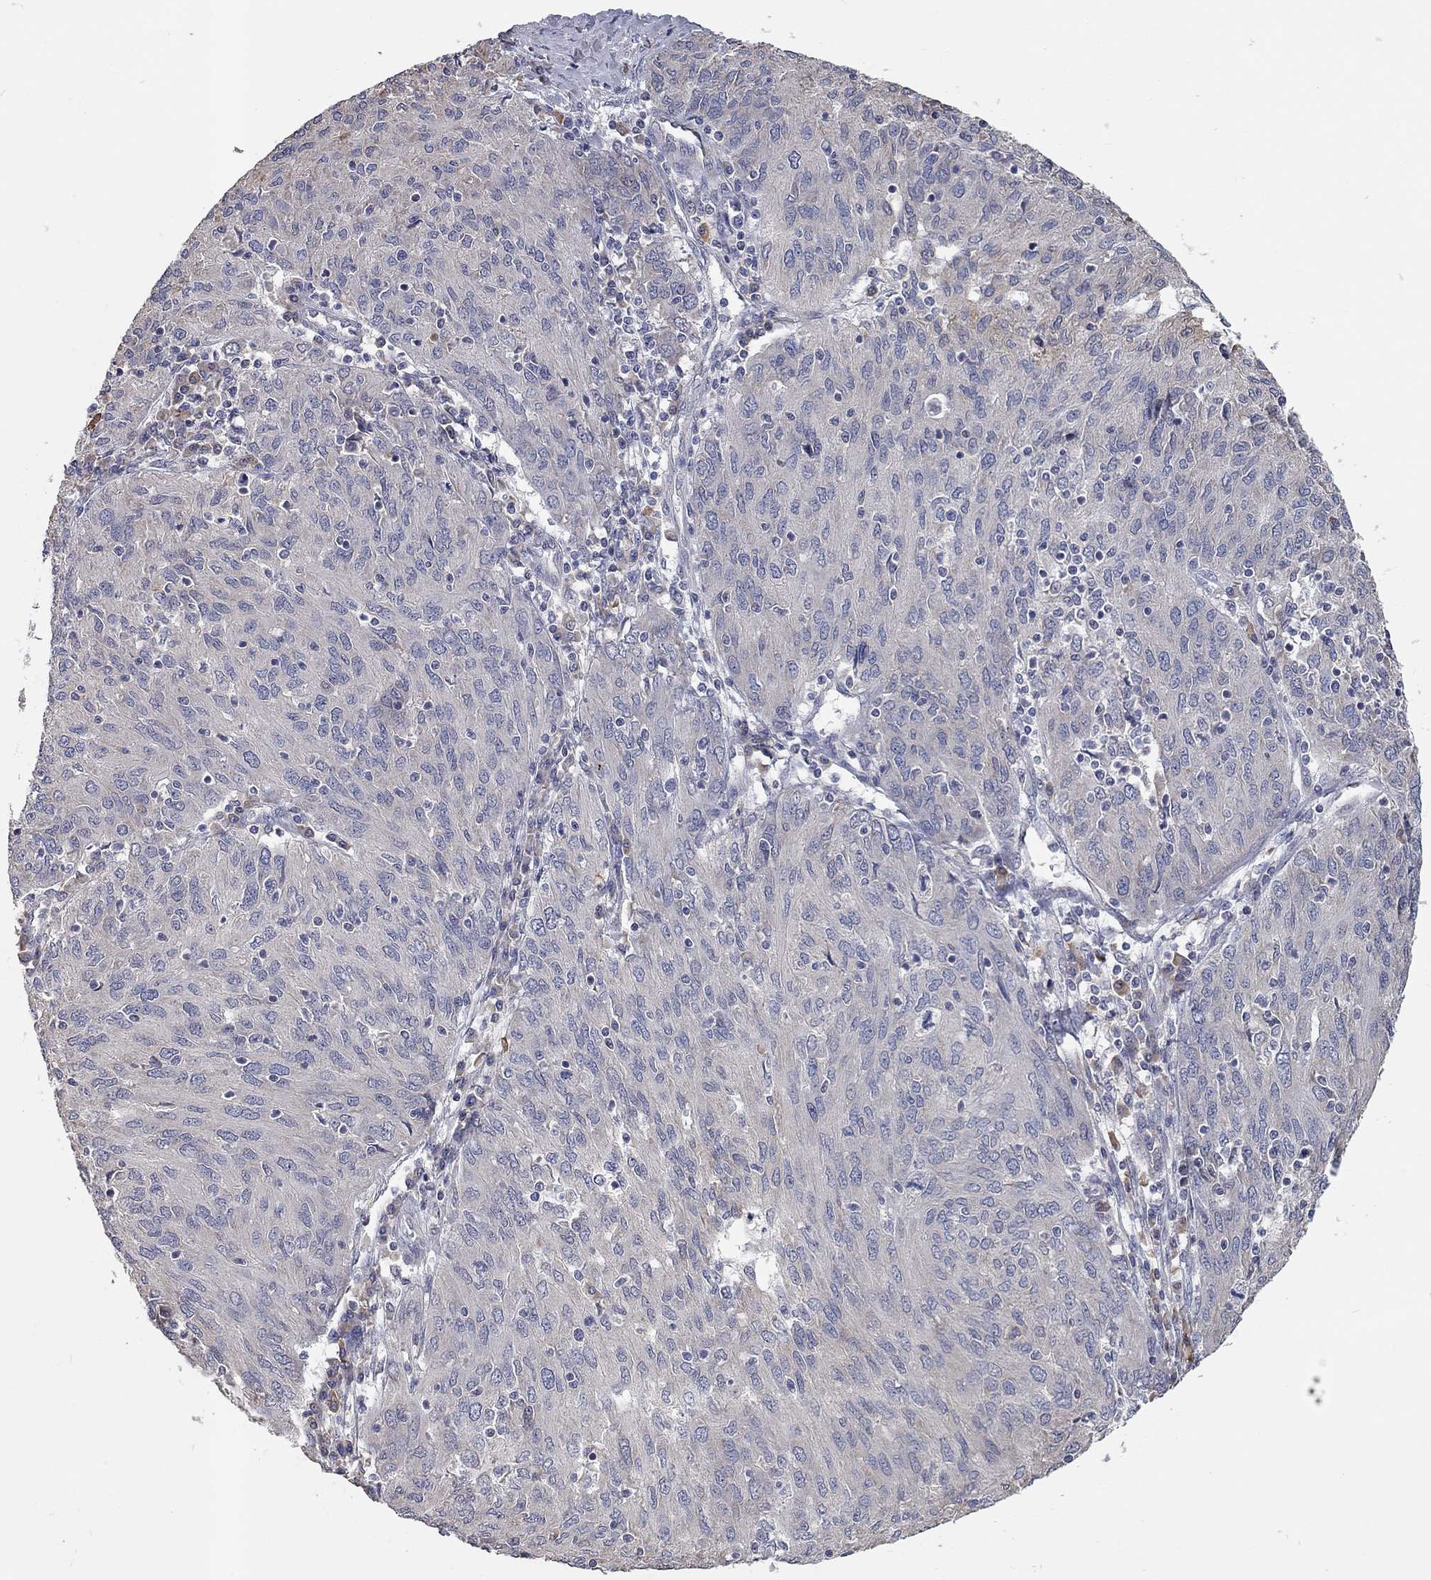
{"staining": {"intensity": "negative", "quantity": "none", "location": "none"}, "tissue": "ovarian cancer", "cell_type": "Tumor cells", "image_type": "cancer", "snomed": [{"axis": "morphology", "description": "Carcinoma, endometroid"}, {"axis": "topography", "description": "Ovary"}], "caption": "Image shows no protein expression in tumor cells of ovarian endometroid carcinoma tissue.", "gene": "XAGE2", "patient": {"sex": "female", "age": 50}}